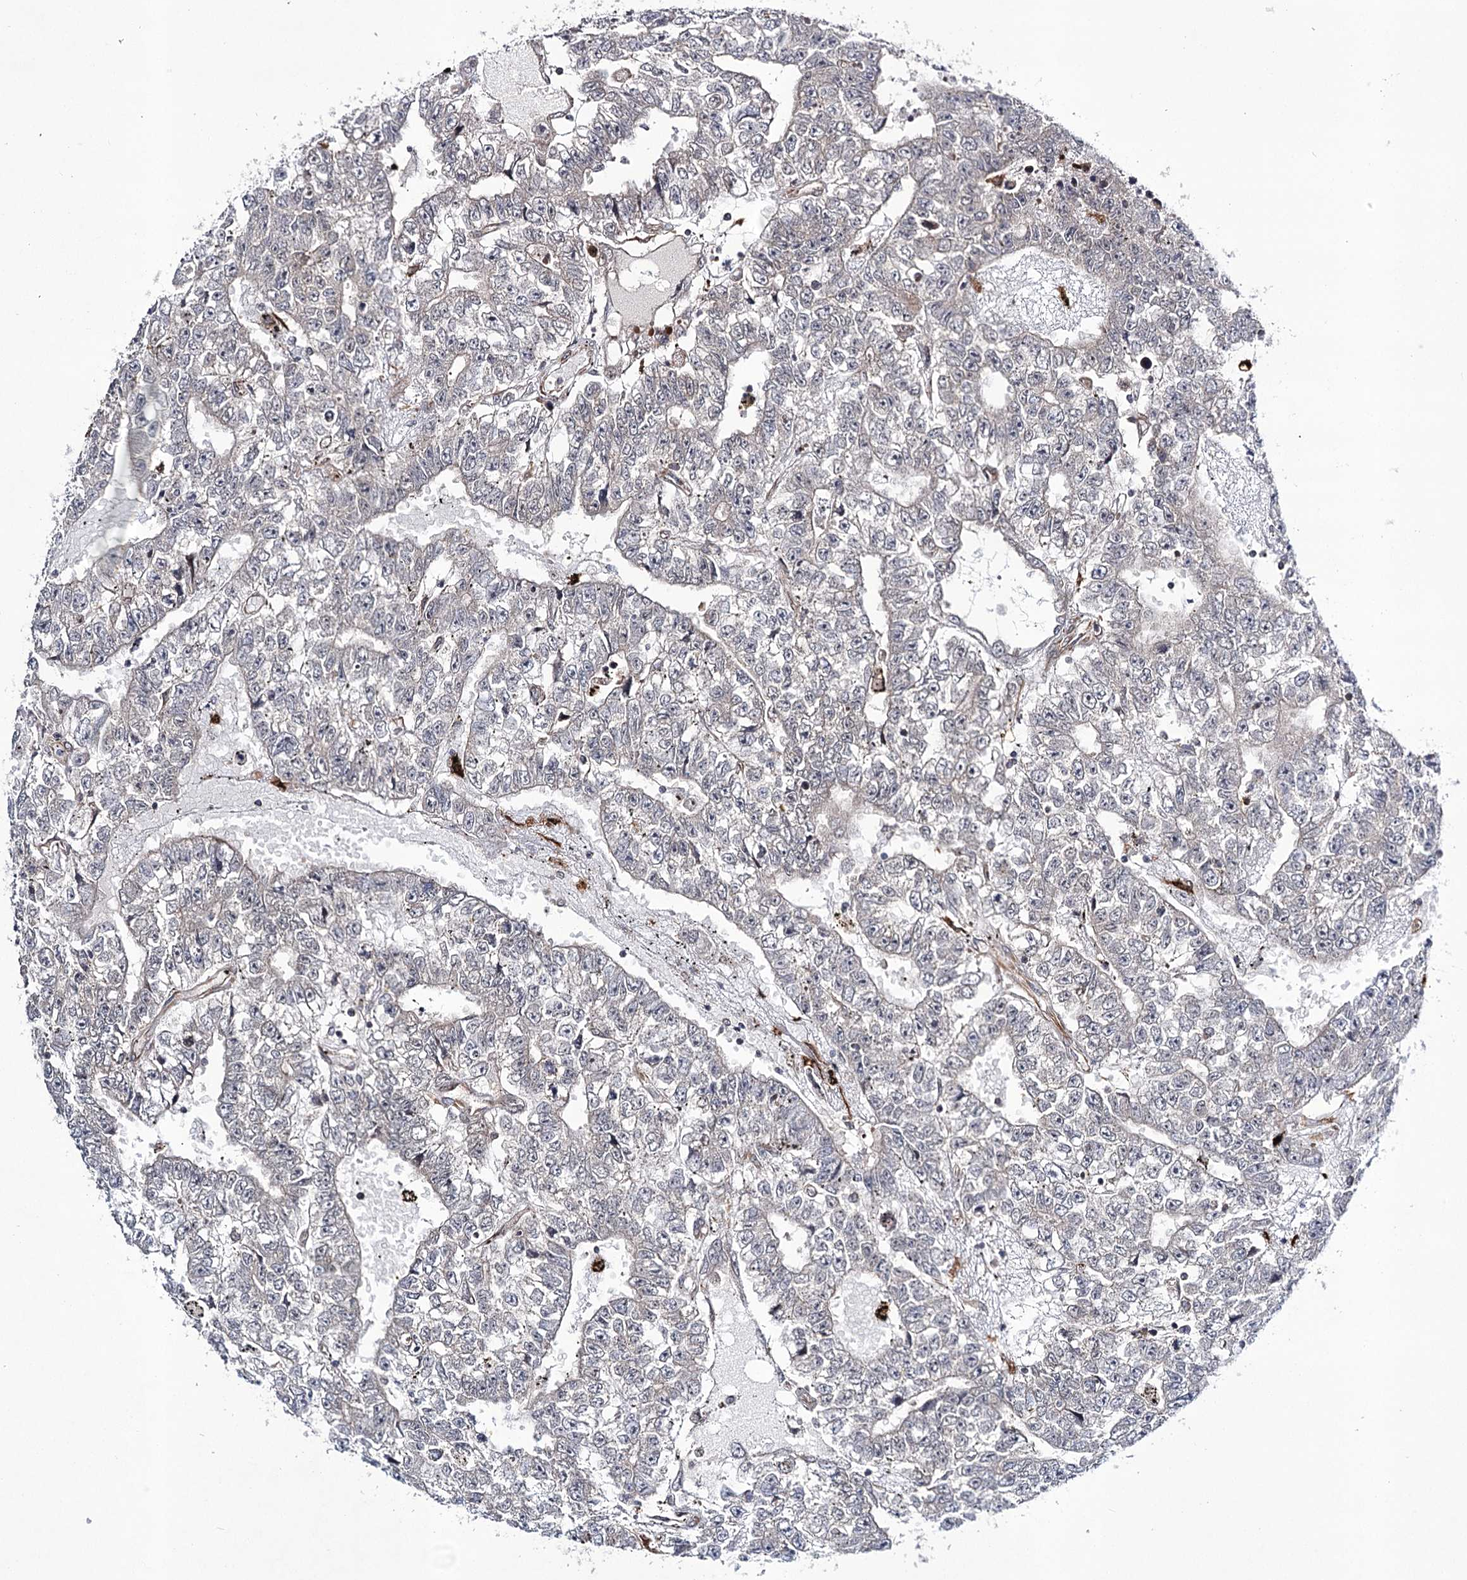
{"staining": {"intensity": "negative", "quantity": "none", "location": "none"}, "tissue": "testis cancer", "cell_type": "Tumor cells", "image_type": "cancer", "snomed": [{"axis": "morphology", "description": "Carcinoma, Embryonal, NOS"}, {"axis": "topography", "description": "Testis"}], "caption": "The photomicrograph reveals no significant positivity in tumor cells of testis cancer. (Brightfield microscopy of DAB immunohistochemistry at high magnification).", "gene": "DPEP2", "patient": {"sex": "male", "age": 25}}